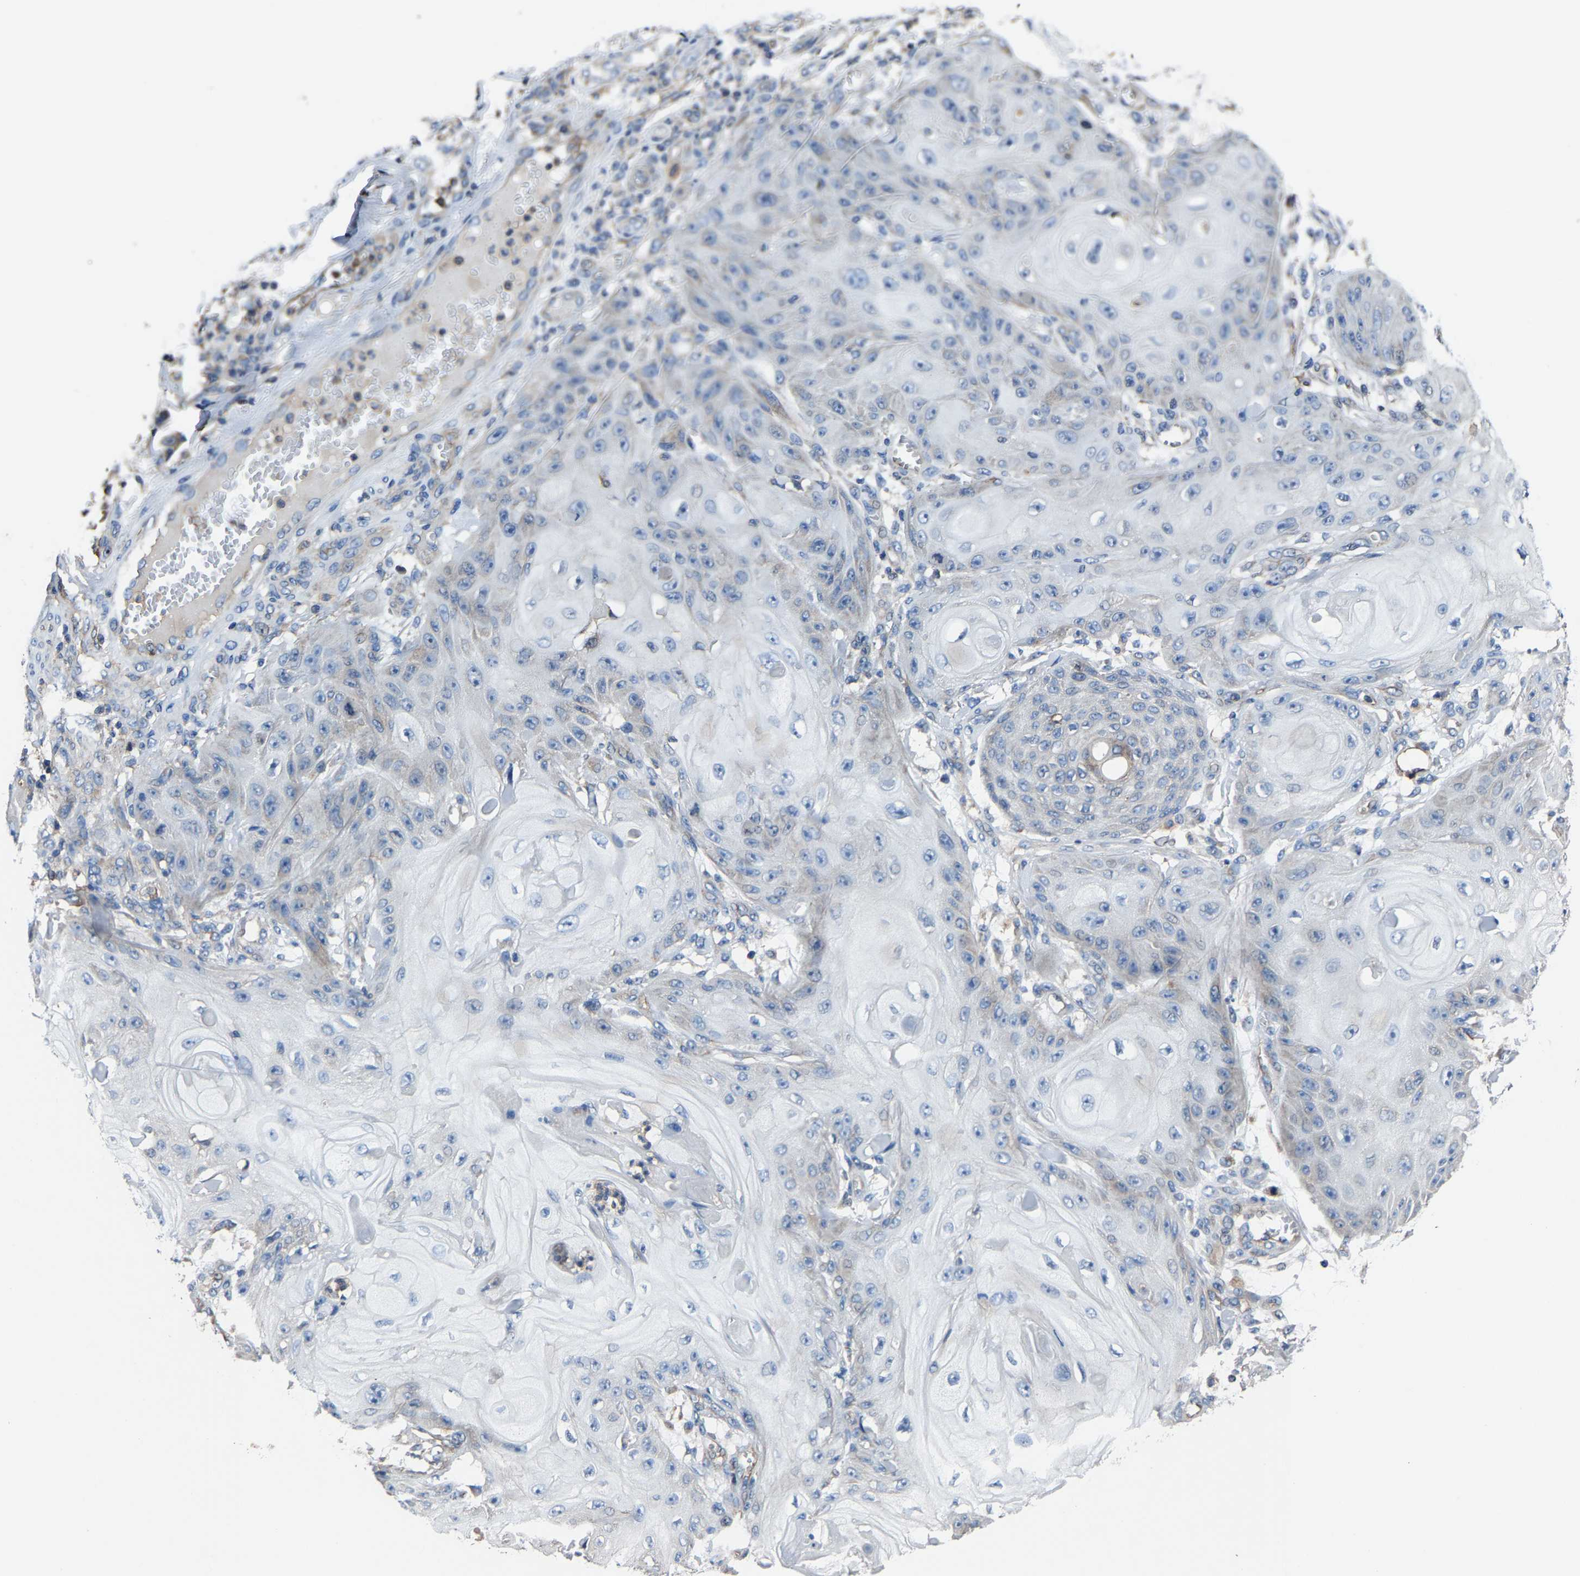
{"staining": {"intensity": "negative", "quantity": "none", "location": "none"}, "tissue": "skin cancer", "cell_type": "Tumor cells", "image_type": "cancer", "snomed": [{"axis": "morphology", "description": "Squamous cell carcinoma, NOS"}, {"axis": "topography", "description": "Skin"}], "caption": "DAB immunohistochemical staining of skin squamous cell carcinoma displays no significant staining in tumor cells.", "gene": "KIAA1958", "patient": {"sex": "male", "age": 74}}